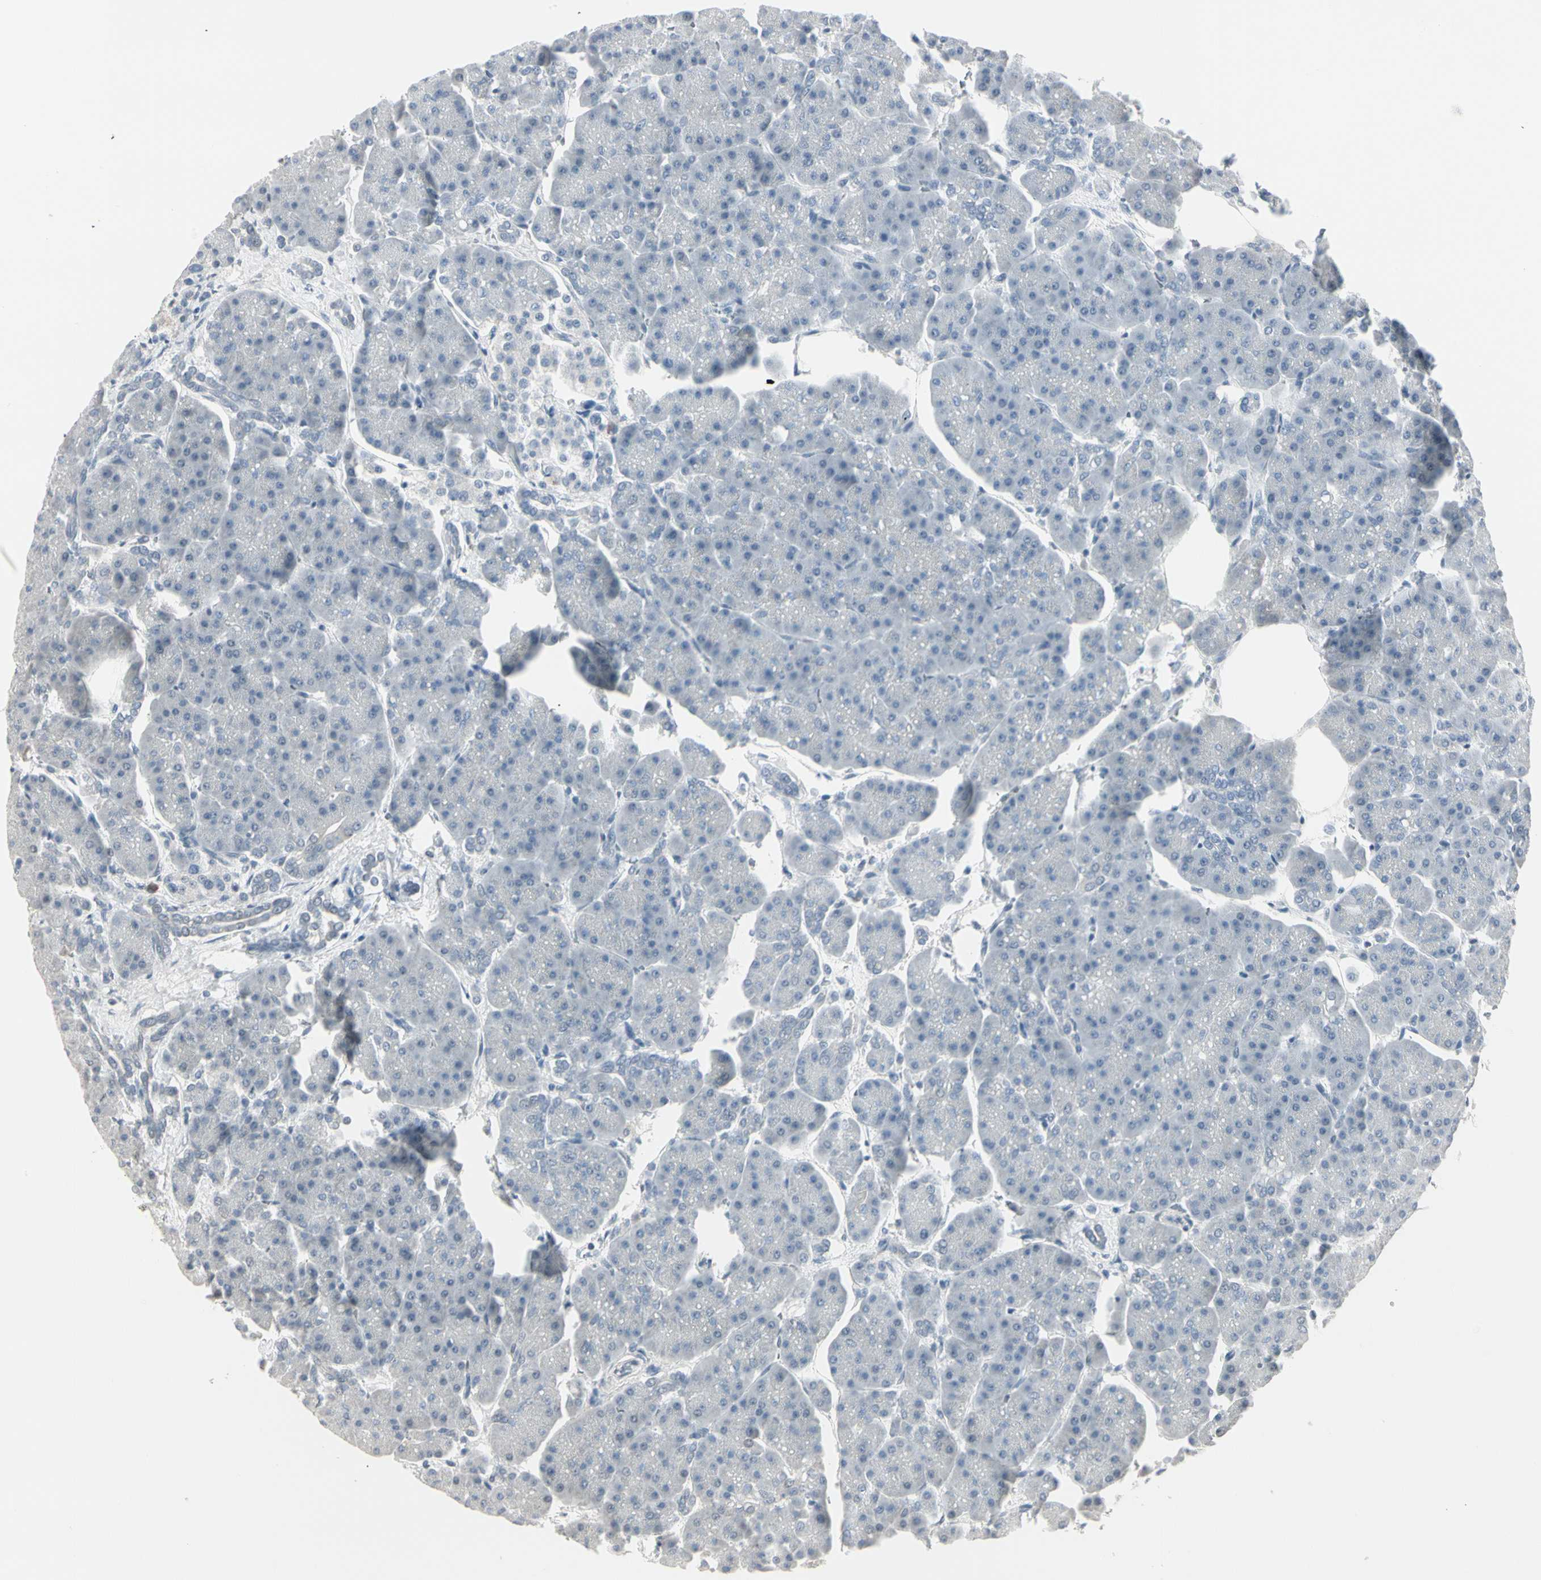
{"staining": {"intensity": "negative", "quantity": "none", "location": "none"}, "tissue": "pancreas", "cell_type": "Exocrine glandular cells", "image_type": "normal", "snomed": [{"axis": "morphology", "description": "Normal tissue, NOS"}, {"axis": "topography", "description": "Pancreas"}], "caption": "An immunohistochemistry photomicrograph of benign pancreas is shown. There is no staining in exocrine glandular cells of pancreas.", "gene": "DMPK", "patient": {"sex": "female", "age": 70}}